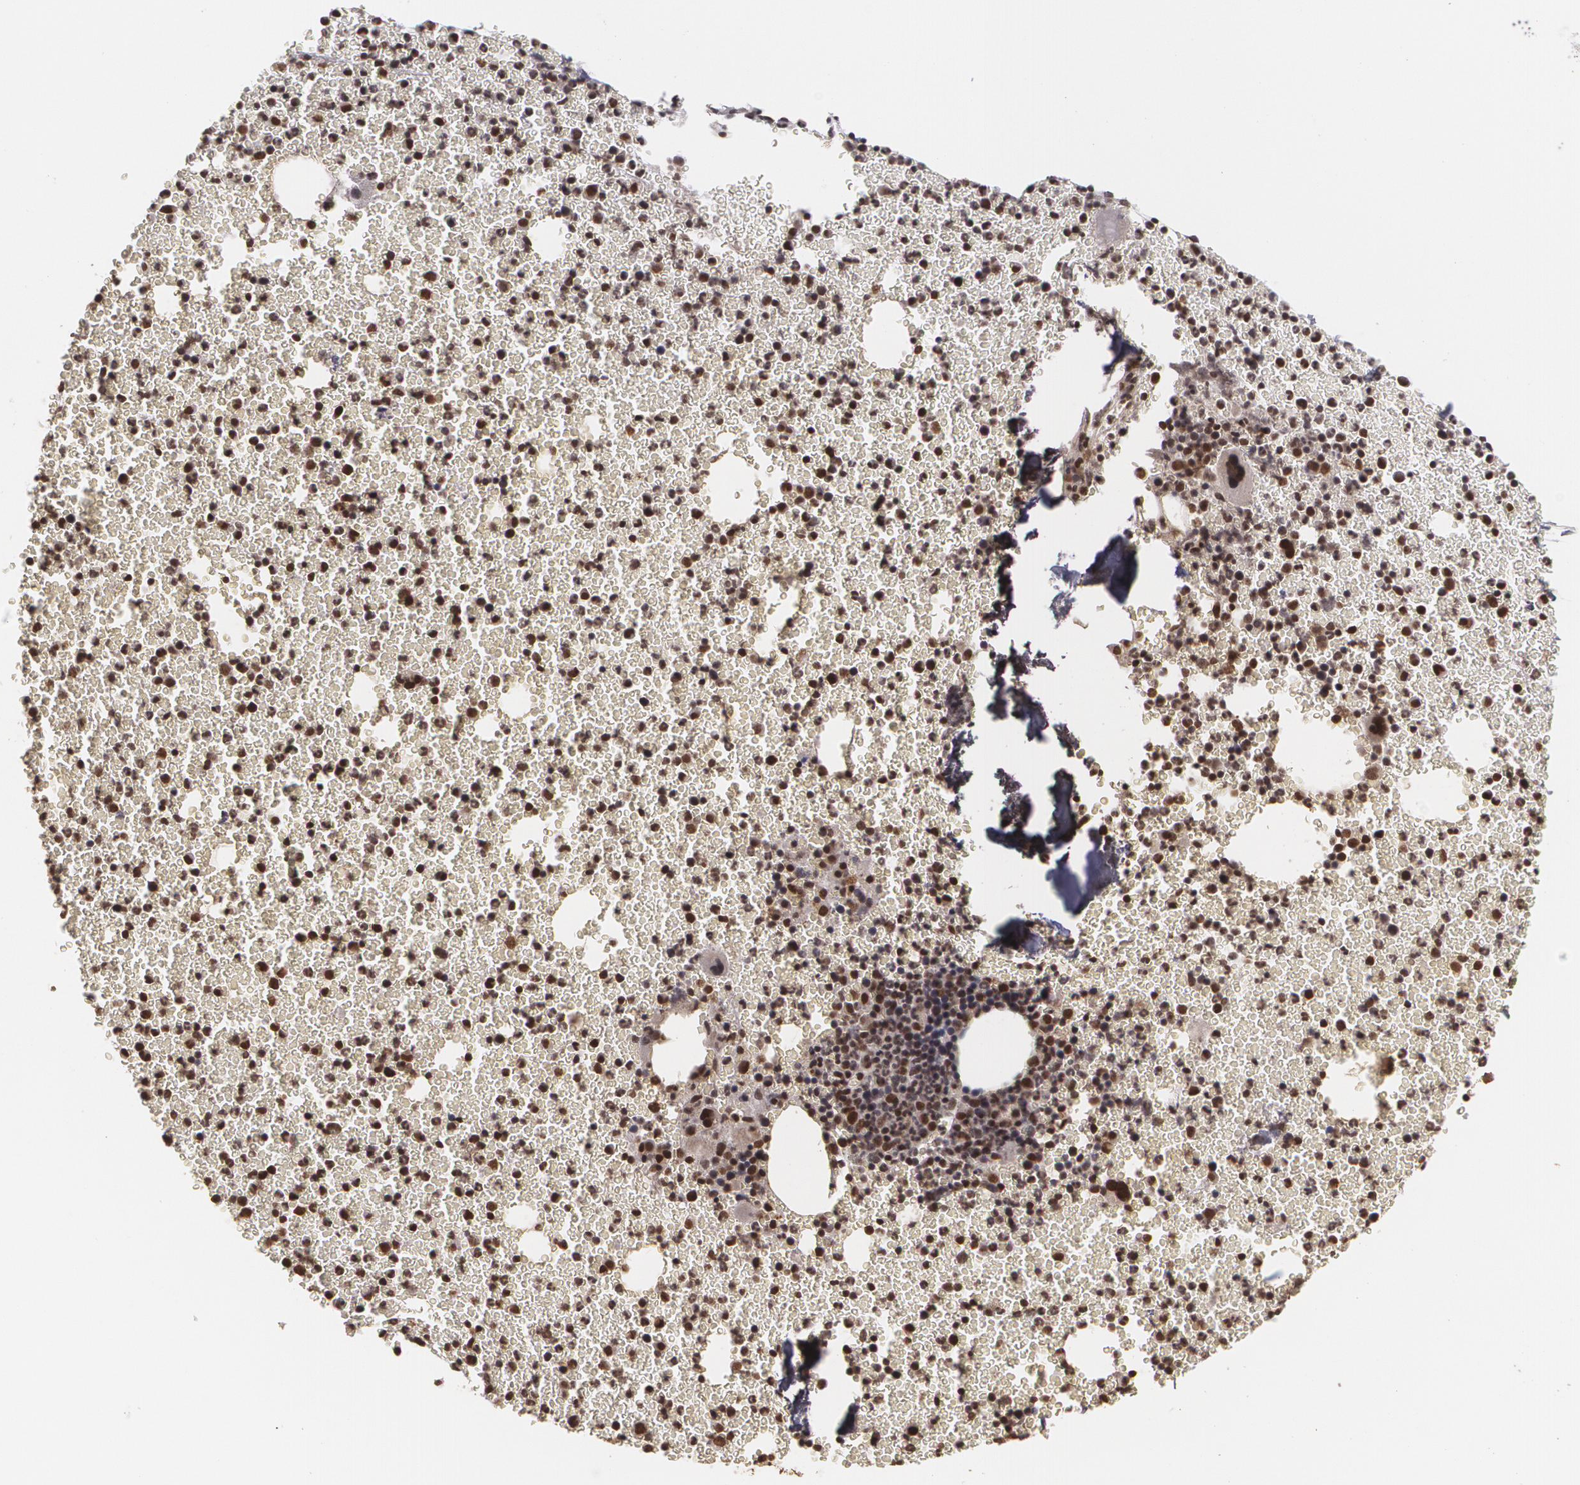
{"staining": {"intensity": "strong", "quantity": ">75%", "location": "nuclear"}, "tissue": "bone marrow", "cell_type": "Hematopoietic cells", "image_type": "normal", "snomed": [{"axis": "morphology", "description": "Normal tissue, NOS"}, {"axis": "topography", "description": "Bone marrow"}], "caption": "Immunohistochemistry (IHC) photomicrograph of normal bone marrow: human bone marrow stained using immunohistochemistry (IHC) displays high levels of strong protein expression localized specifically in the nuclear of hematopoietic cells, appearing as a nuclear brown color.", "gene": "RXRB", "patient": {"sex": "female", "age": 41}}